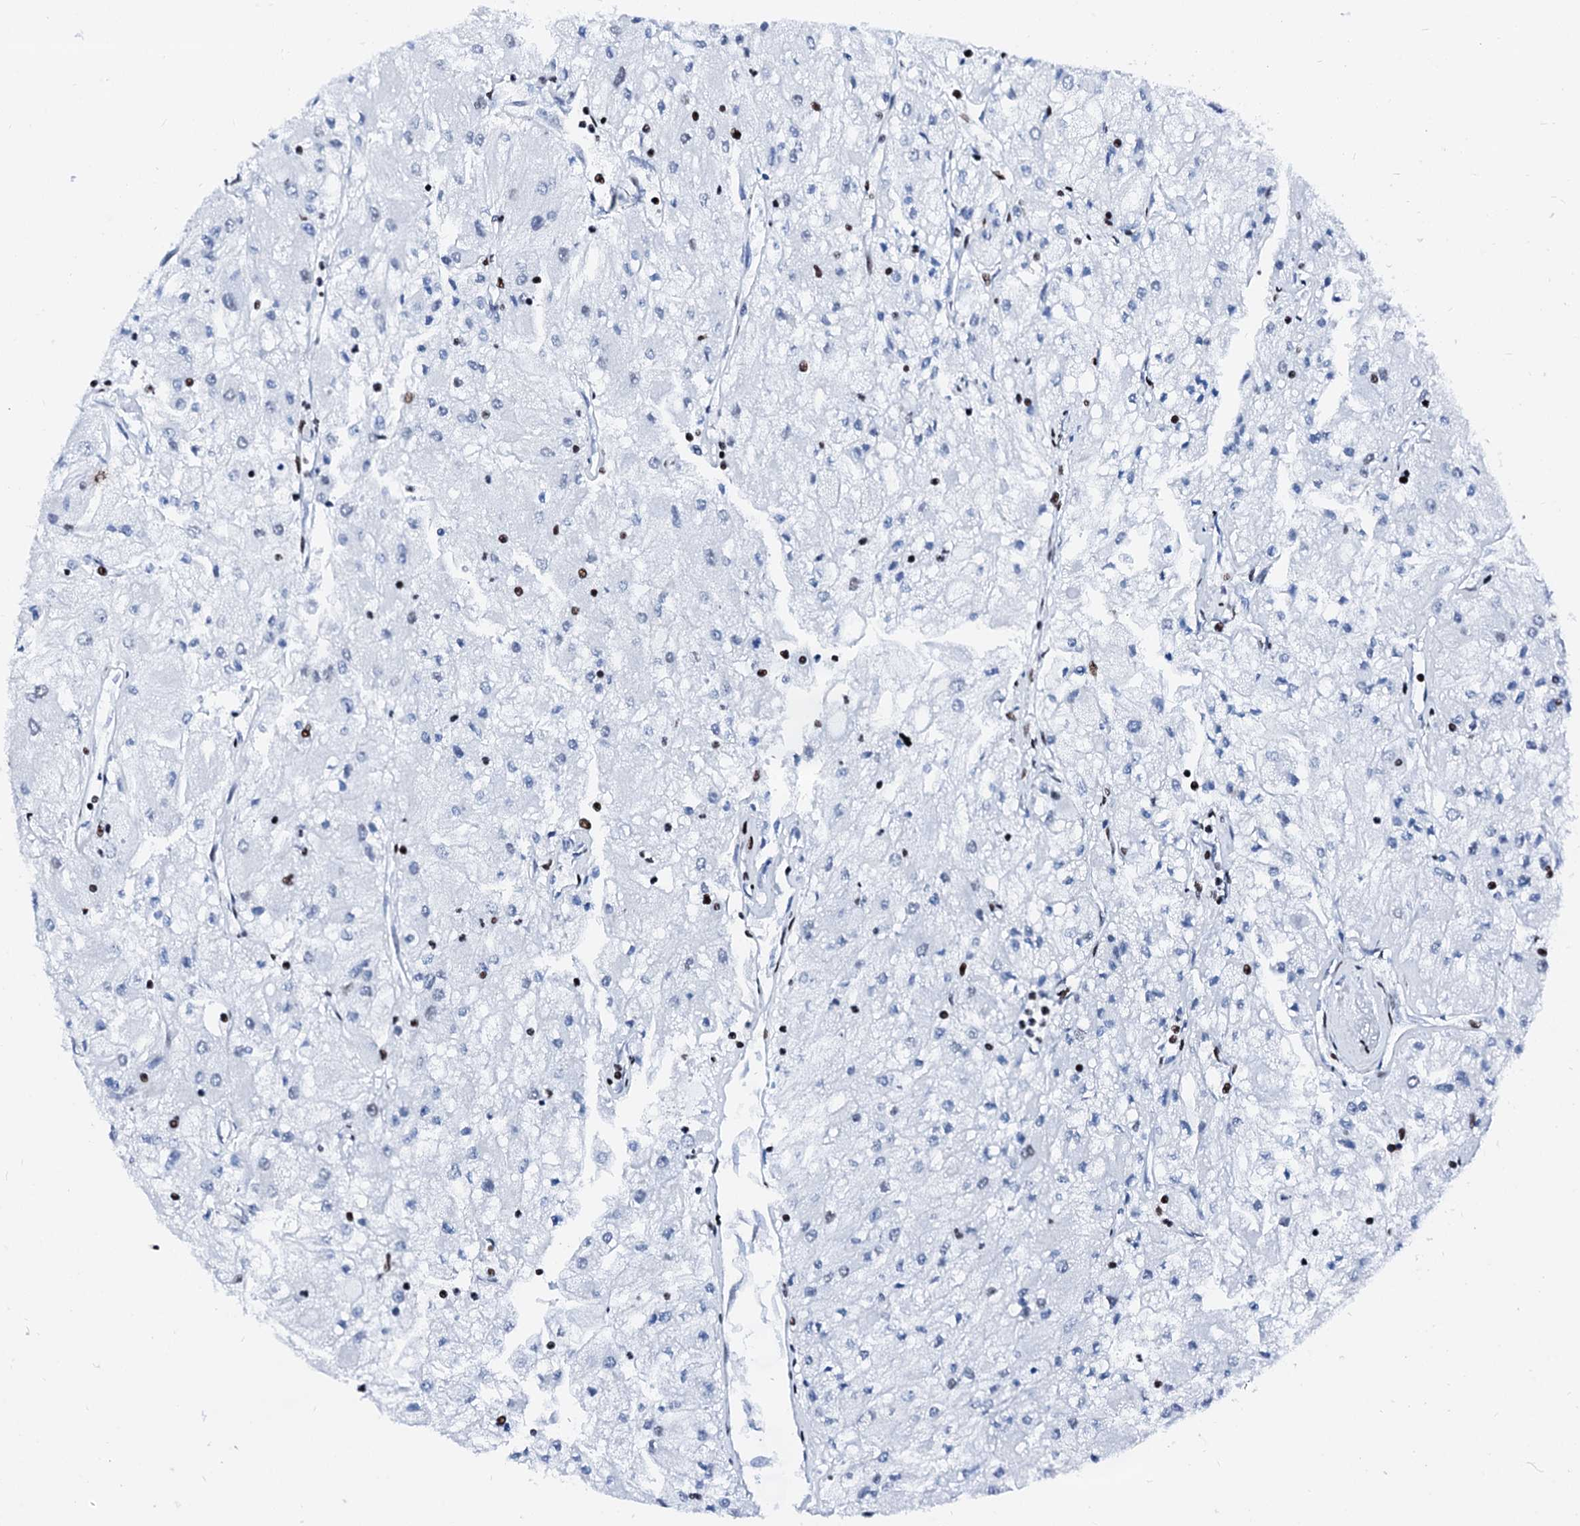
{"staining": {"intensity": "moderate", "quantity": "<25%", "location": "nuclear"}, "tissue": "renal cancer", "cell_type": "Tumor cells", "image_type": "cancer", "snomed": [{"axis": "morphology", "description": "Adenocarcinoma, NOS"}, {"axis": "topography", "description": "Kidney"}], "caption": "This is a photomicrograph of immunohistochemistry staining of adenocarcinoma (renal), which shows moderate positivity in the nuclear of tumor cells.", "gene": "RALY", "patient": {"sex": "male", "age": 80}}